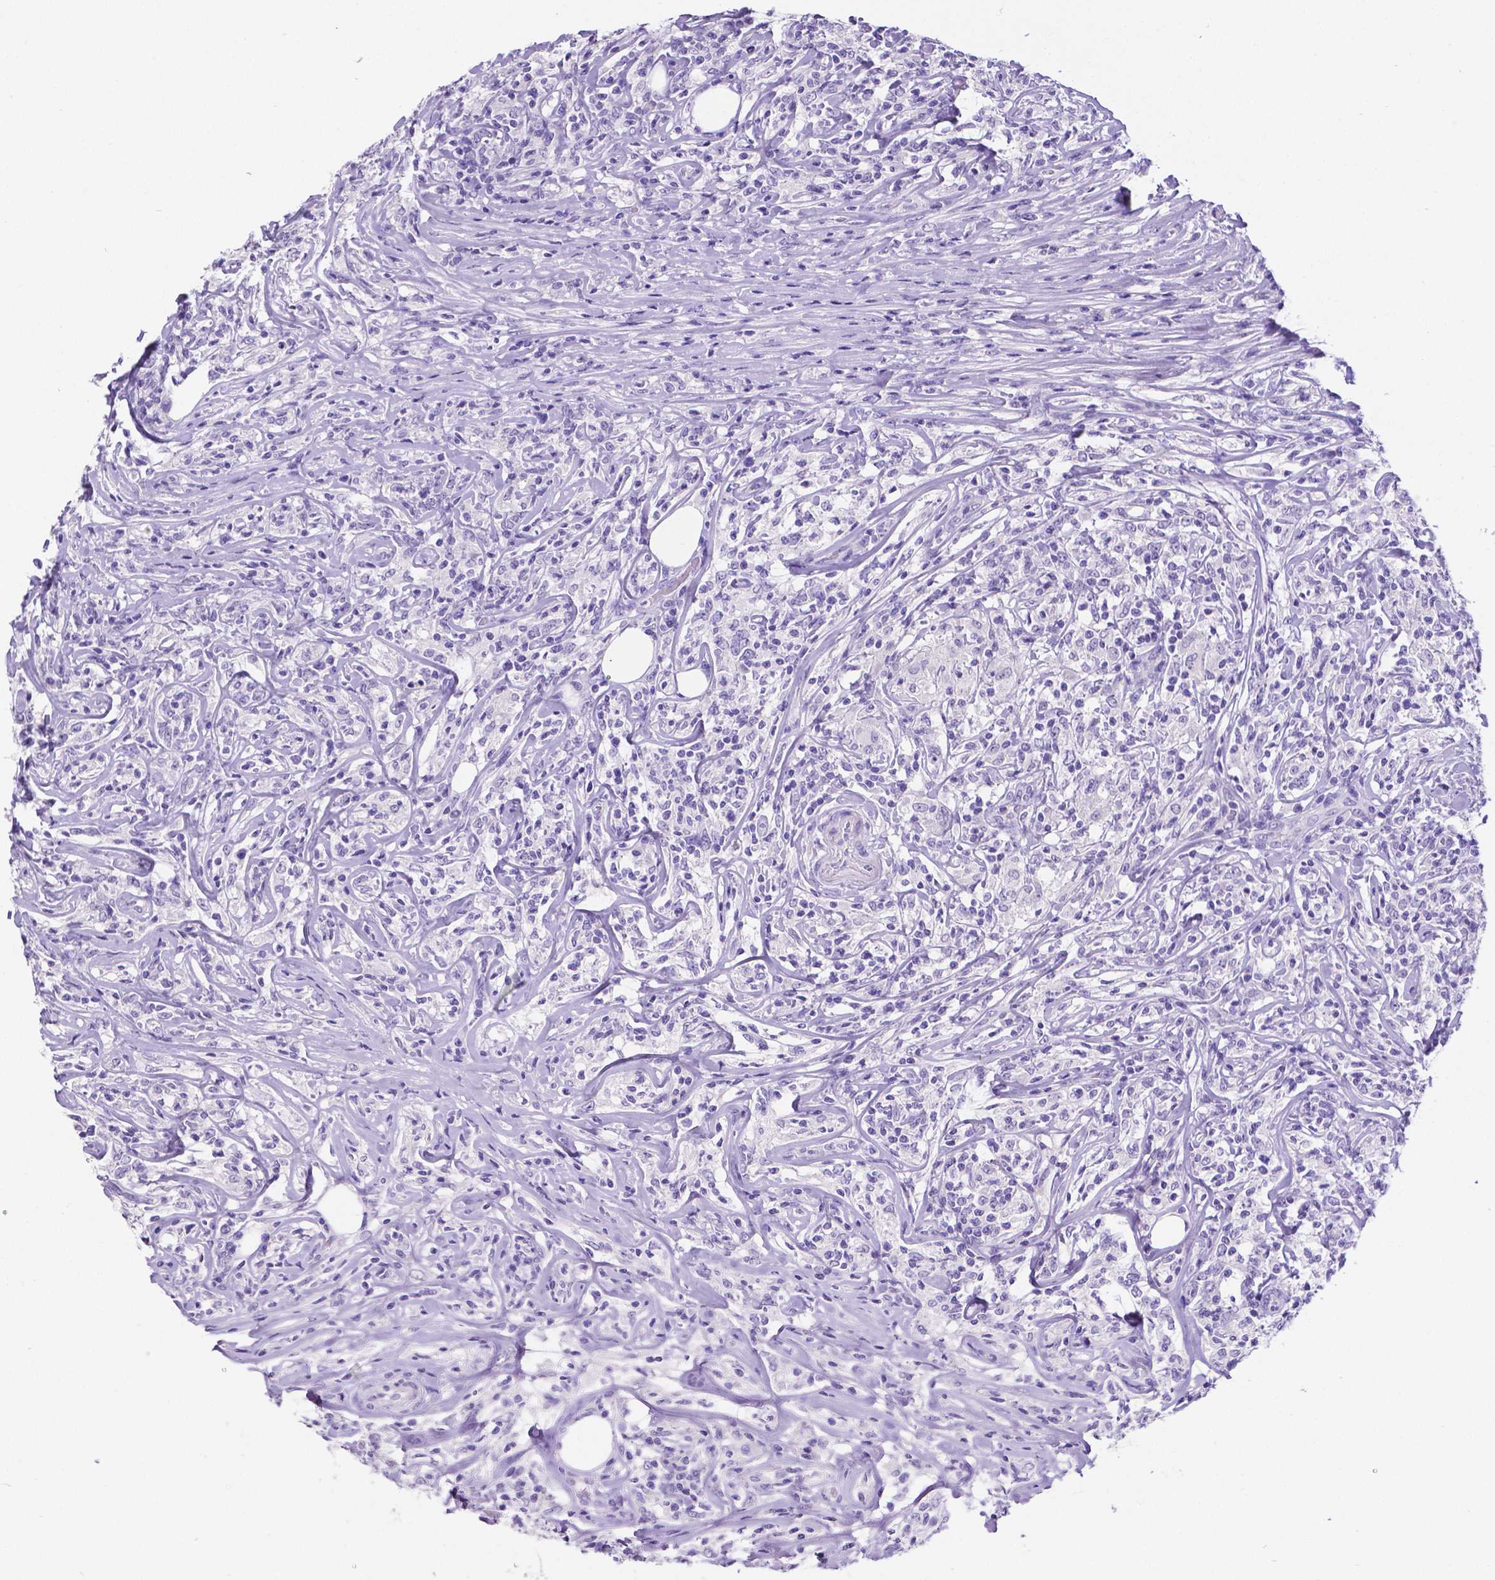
{"staining": {"intensity": "negative", "quantity": "none", "location": "none"}, "tissue": "lymphoma", "cell_type": "Tumor cells", "image_type": "cancer", "snomed": [{"axis": "morphology", "description": "Malignant lymphoma, non-Hodgkin's type, High grade"}, {"axis": "topography", "description": "Lymph node"}], "caption": "High magnification brightfield microscopy of lymphoma stained with DAB (brown) and counterstained with hematoxylin (blue): tumor cells show no significant positivity.", "gene": "SATB2", "patient": {"sex": "female", "age": 84}}